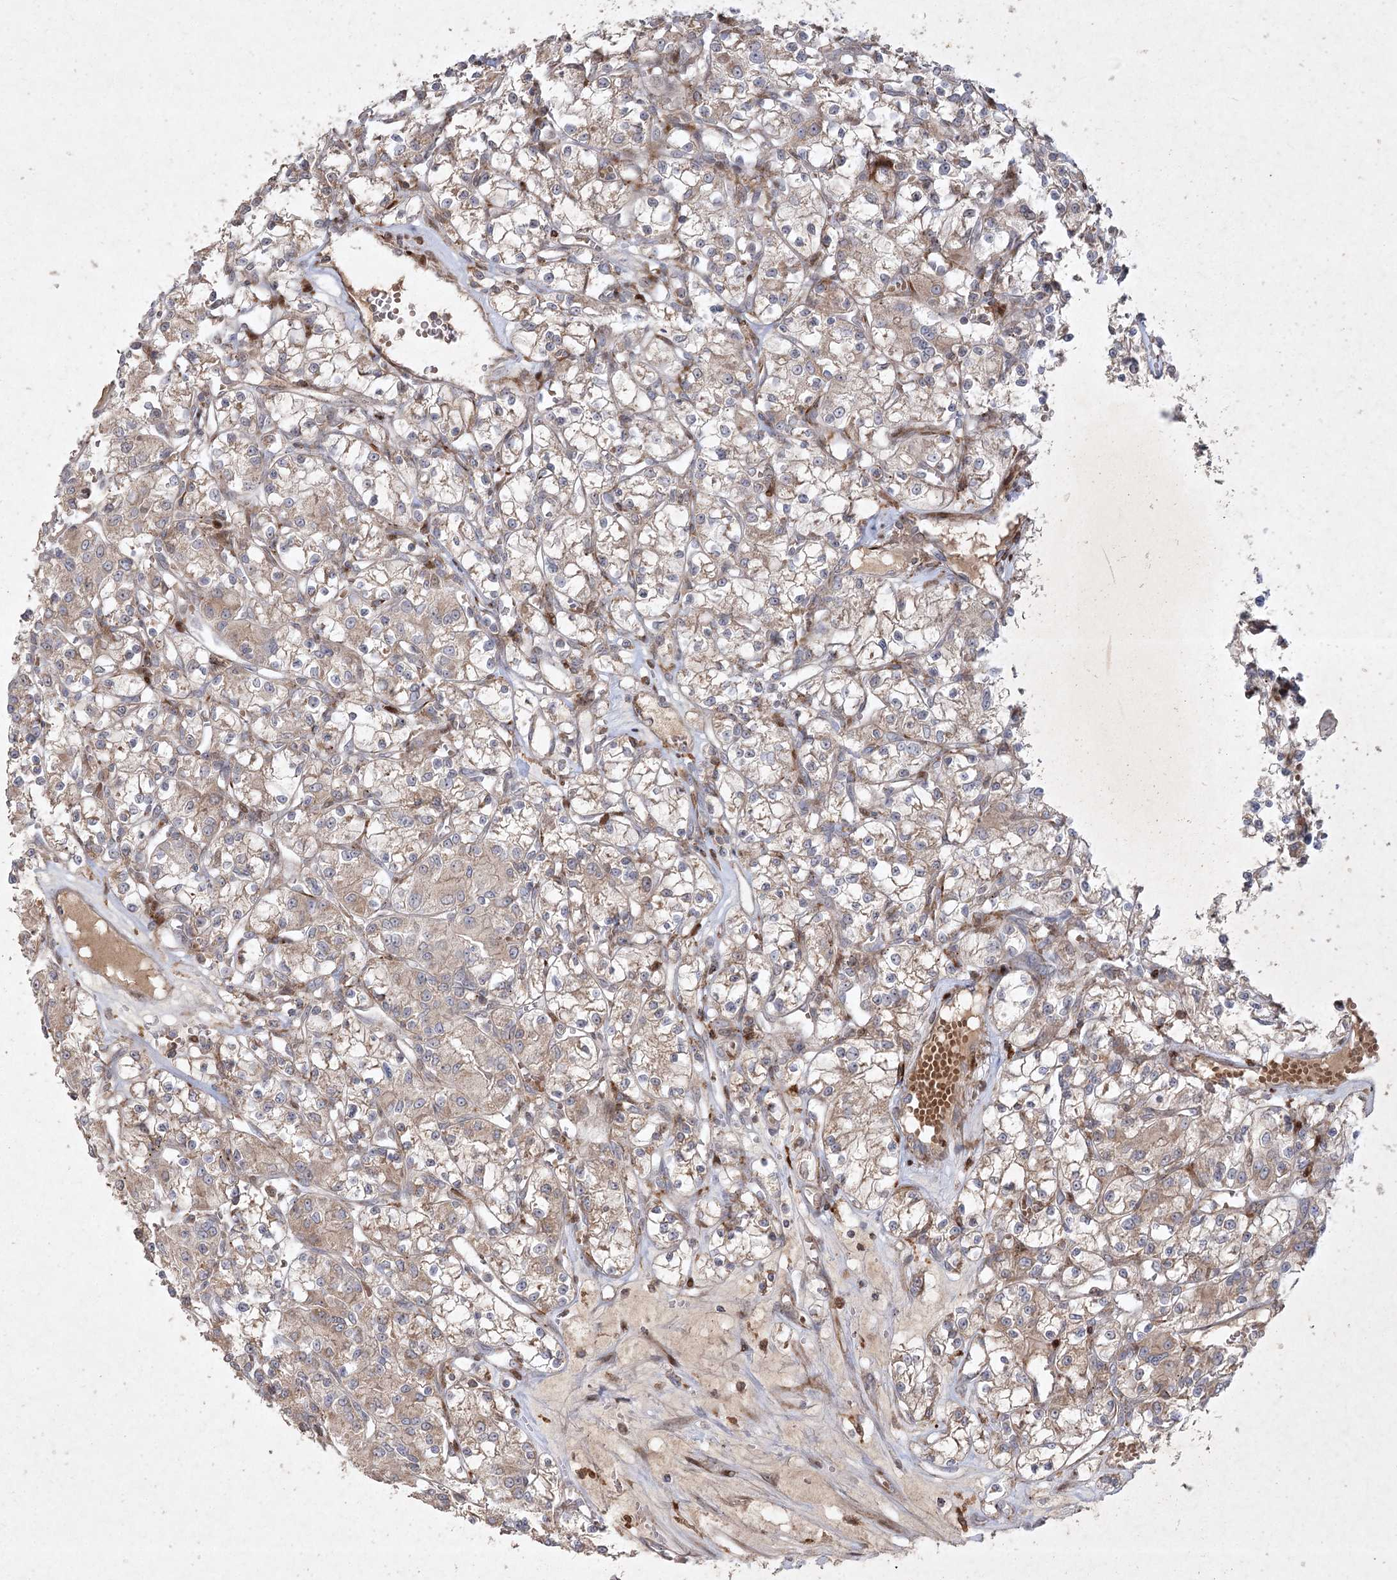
{"staining": {"intensity": "weak", "quantity": "25%-75%", "location": "cytoplasmic/membranous"}, "tissue": "renal cancer", "cell_type": "Tumor cells", "image_type": "cancer", "snomed": [{"axis": "morphology", "description": "Adenocarcinoma, NOS"}, {"axis": "topography", "description": "Kidney"}], "caption": "DAB (3,3'-diaminobenzidine) immunohistochemical staining of human renal cancer reveals weak cytoplasmic/membranous protein positivity in approximately 25%-75% of tumor cells. (DAB IHC with brightfield microscopy, high magnification).", "gene": "KBTBD4", "patient": {"sex": "female", "age": 59}}